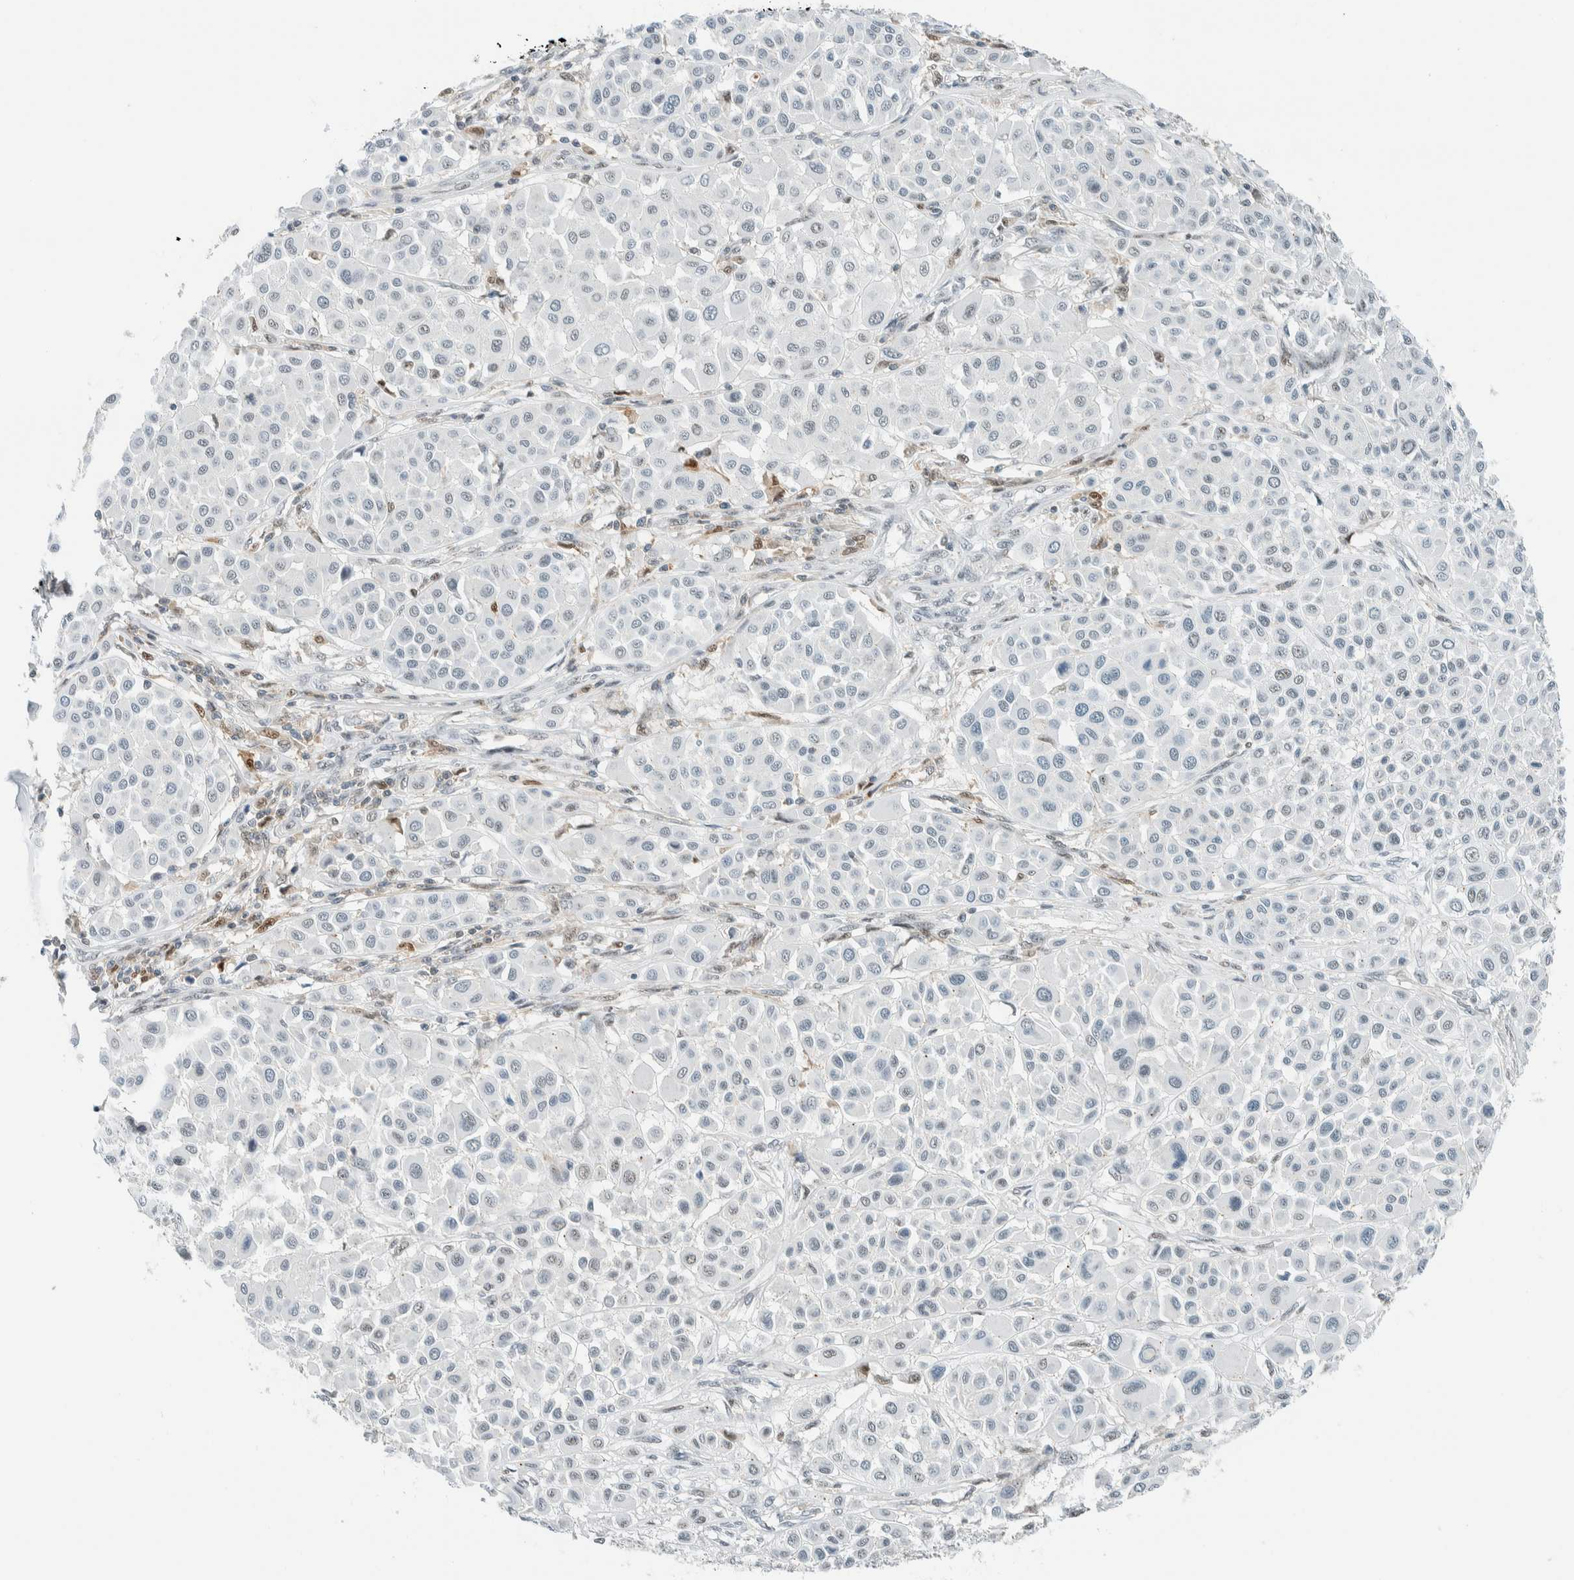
{"staining": {"intensity": "negative", "quantity": "none", "location": "none"}, "tissue": "melanoma", "cell_type": "Tumor cells", "image_type": "cancer", "snomed": [{"axis": "morphology", "description": "Malignant melanoma, Metastatic site"}, {"axis": "topography", "description": "Soft tissue"}], "caption": "The IHC image has no significant positivity in tumor cells of malignant melanoma (metastatic site) tissue.", "gene": "CYSRT1", "patient": {"sex": "male", "age": 41}}